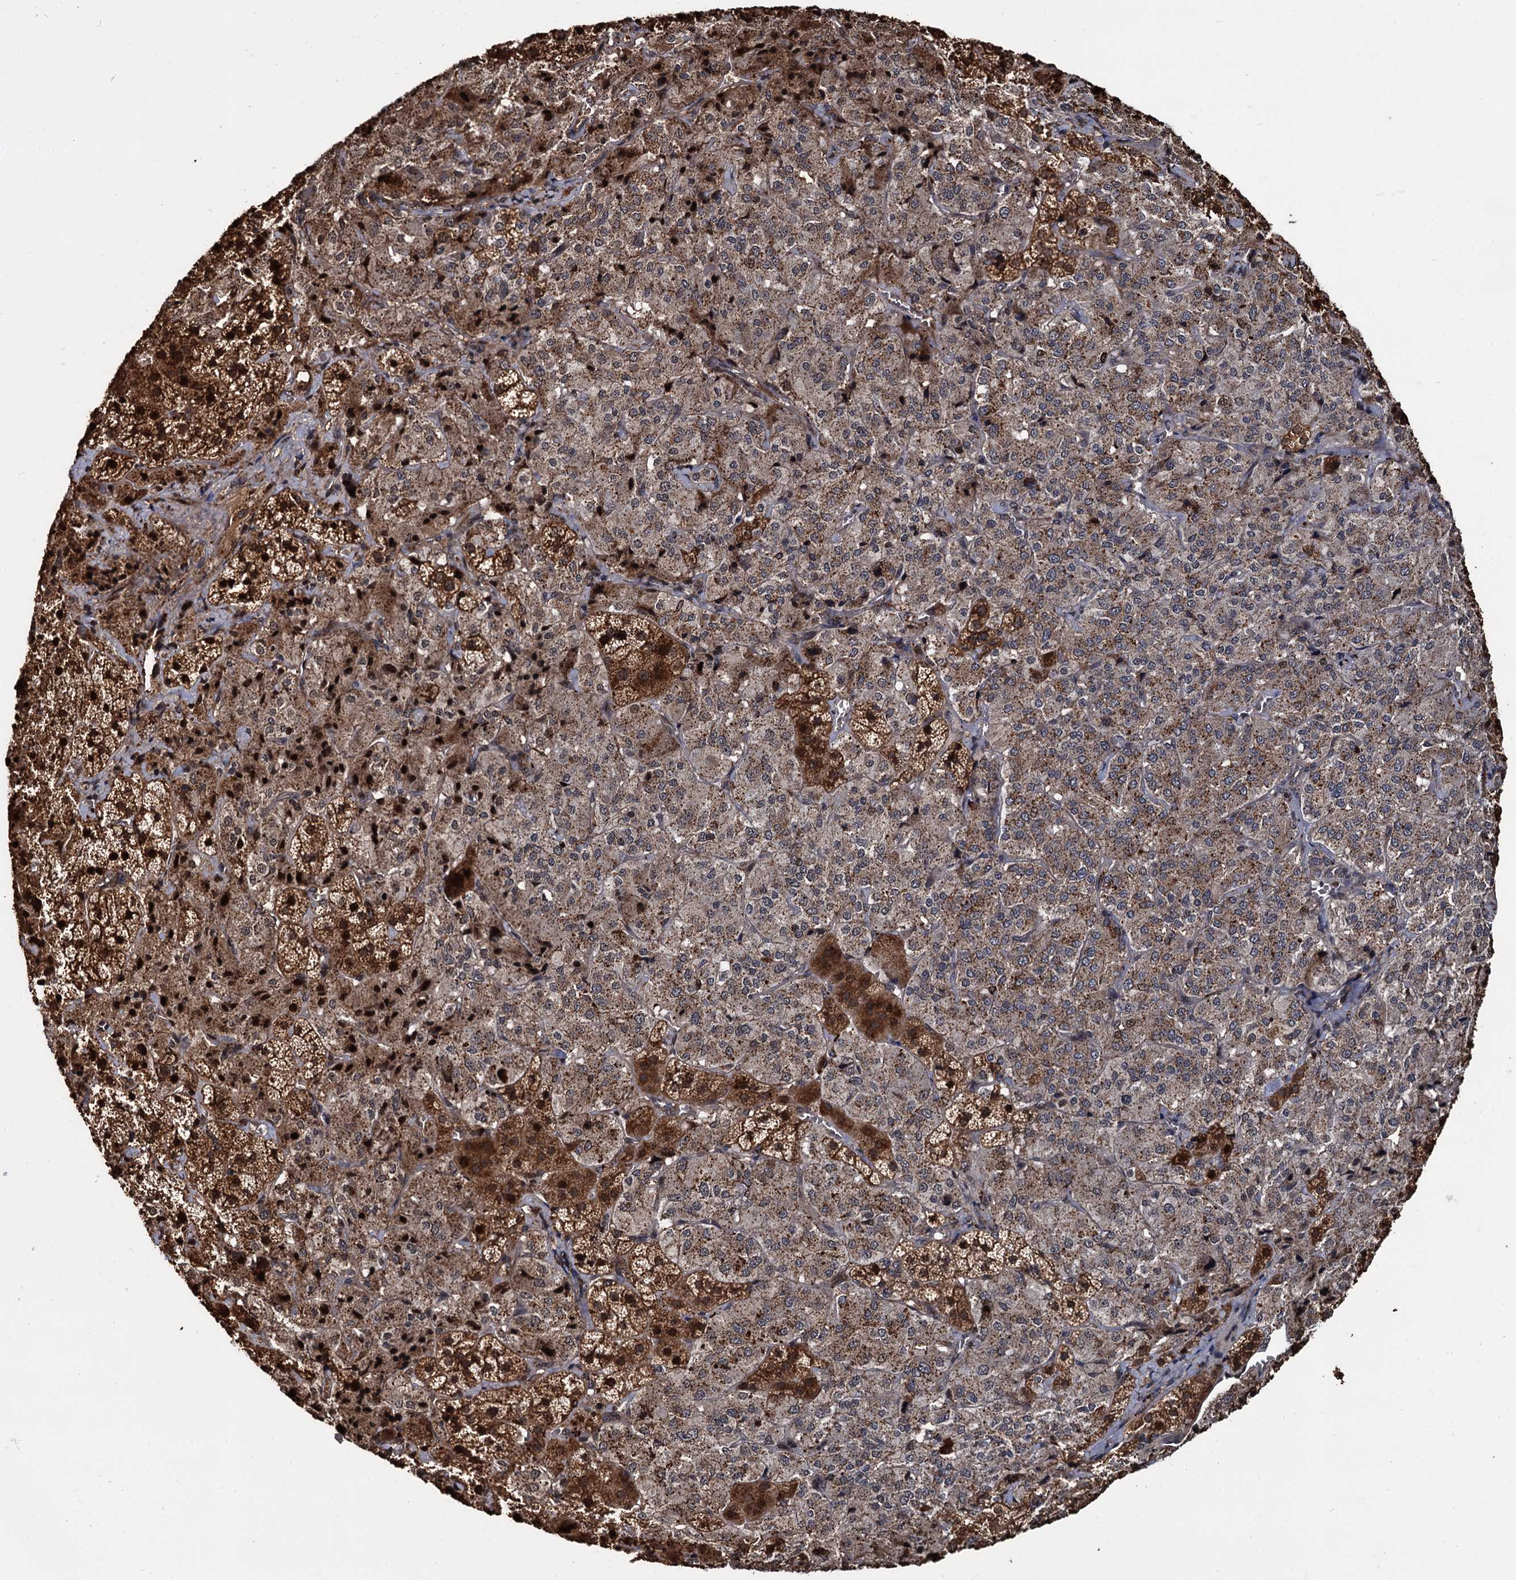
{"staining": {"intensity": "strong", "quantity": ">75%", "location": "cytoplasmic/membranous,nuclear"}, "tissue": "adrenal gland", "cell_type": "Glandular cells", "image_type": "normal", "snomed": [{"axis": "morphology", "description": "Normal tissue, NOS"}, {"axis": "topography", "description": "Adrenal gland"}], "caption": "Human adrenal gland stained for a protein (brown) displays strong cytoplasmic/membranous,nuclear positive positivity in about >75% of glandular cells.", "gene": "CEP192", "patient": {"sex": "female", "age": 44}}